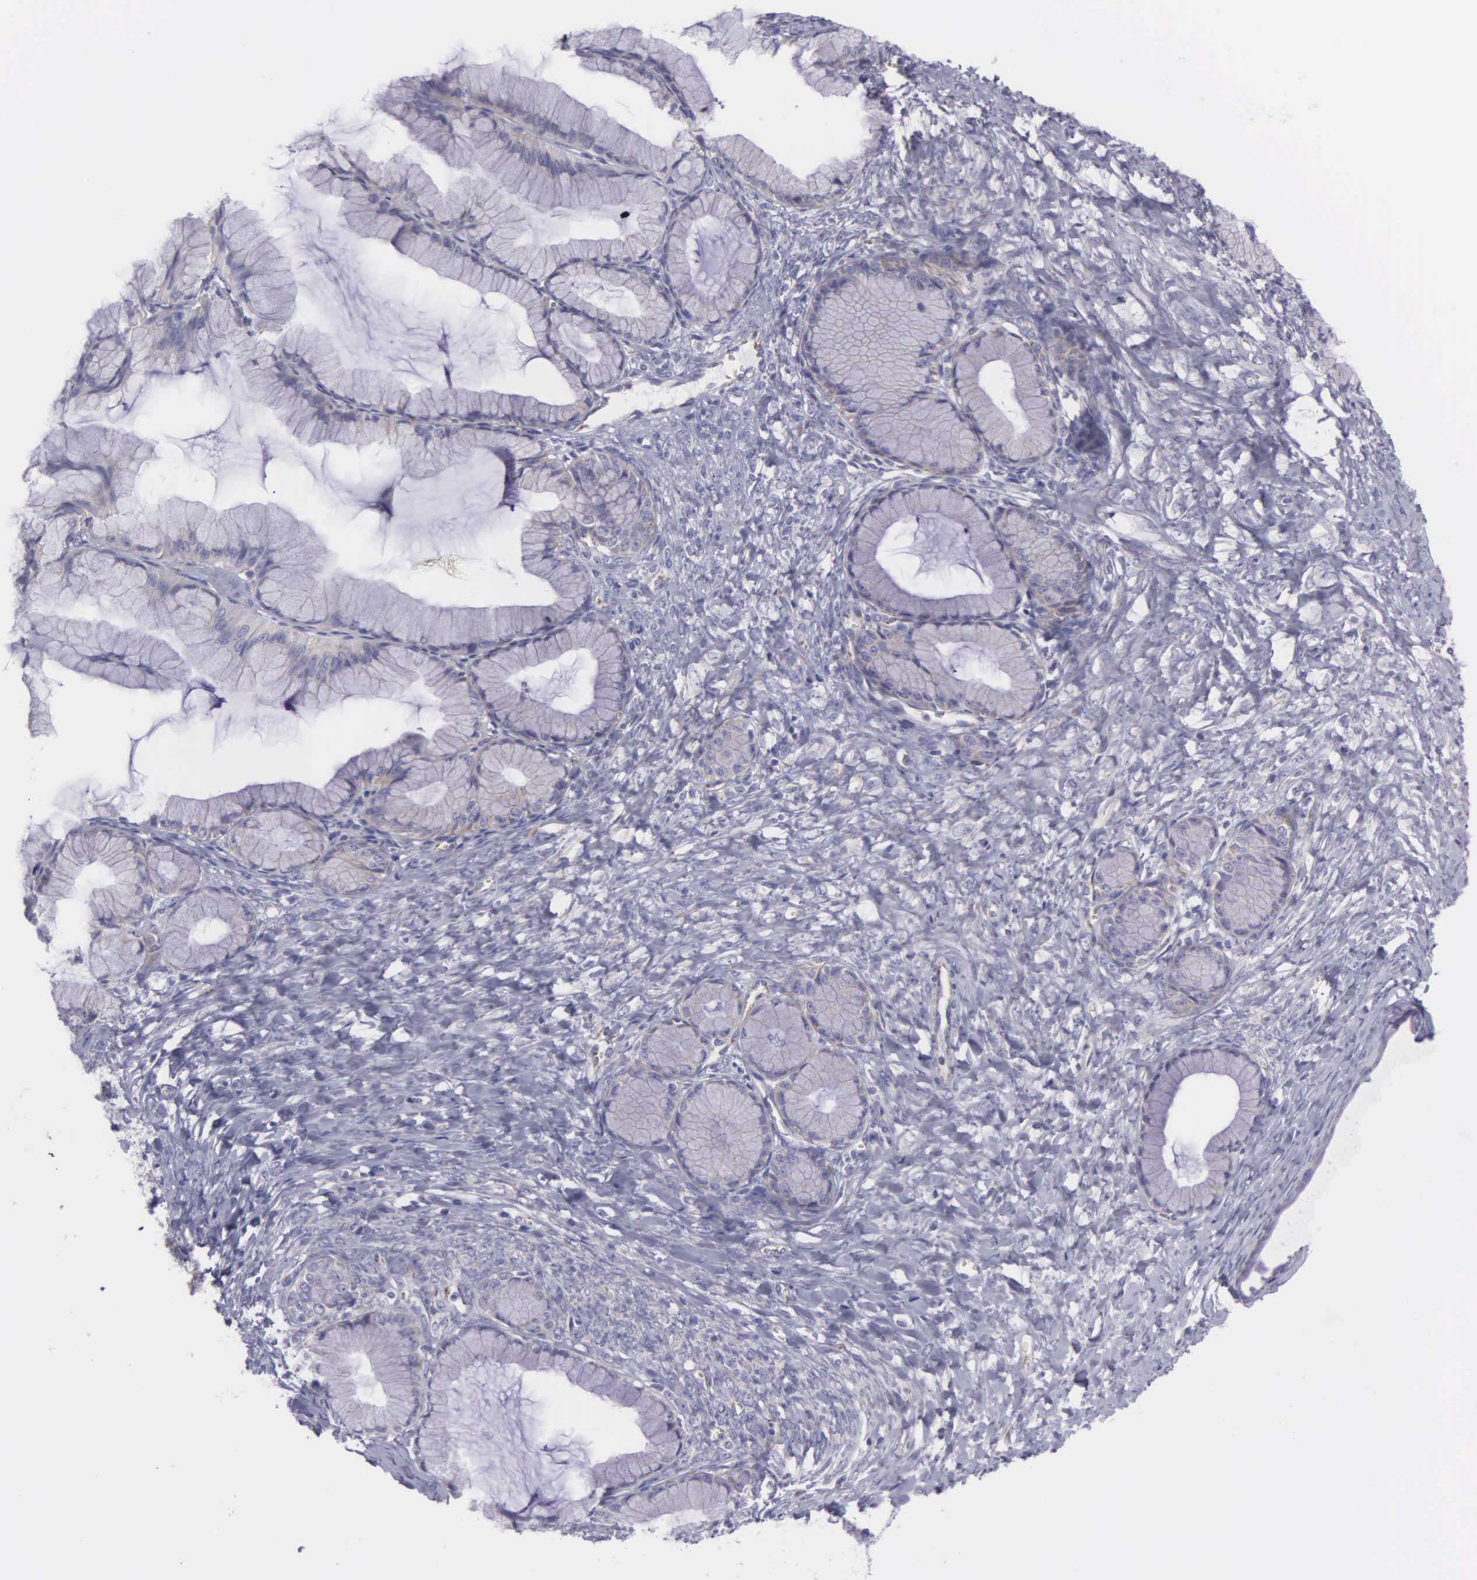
{"staining": {"intensity": "weak", "quantity": "<25%", "location": "cytoplasmic/membranous"}, "tissue": "ovarian cancer", "cell_type": "Tumor cells", "image_type": "cancer", "snomed": [{"axis": "morphology", "description": "Cystadenocarcinoma, mucinous, NOS"}, {"axis": "topography", "description": "Ovary"}], "caption": "Immunohistochemistry of ovarian mucinous cystadenocarcinoma reveals no staining in tumor cells.", "gene": "SYNJ2BP", "patient": {"sex": "female", "age": 41}}